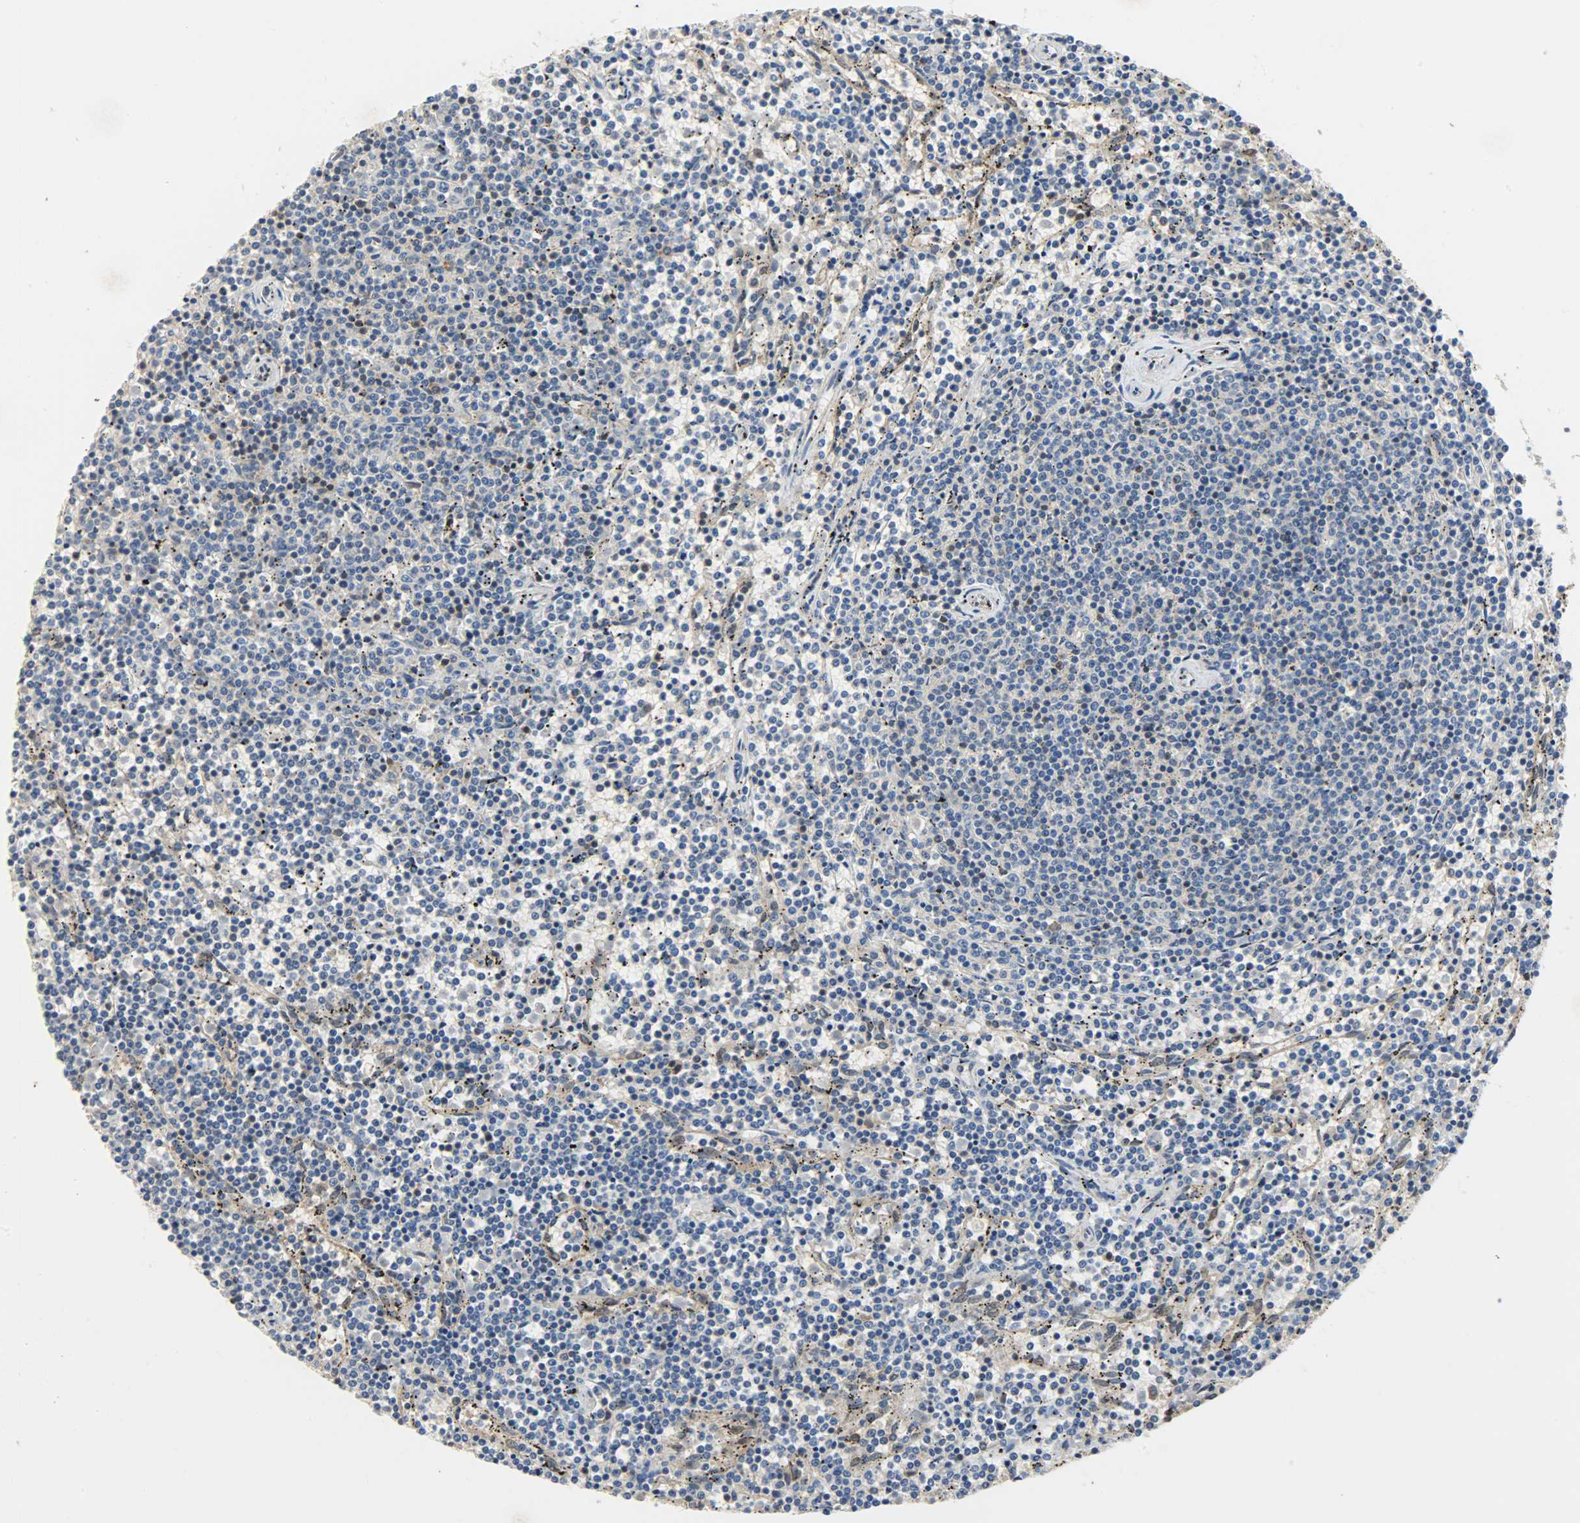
{"staining": {"intensity": "negative", "quantity": "none", "location": "none"}, "tissue": "lymphoma", "cell_type": "Tumor cells", "image_type": "cancer", "snomed": [{"axis": "morphology", "description": "Malignant lymphoma, non-Hodgkin's type, Low grade"}, {"axis": "topography", "description": "Spleen"}], "caption": "Malignant lymphoma, non-Hodgkin's type (low-grade) was stained to show a protein in brown. There is no significant staining in tumor cells.", "gene": "TRIM21", "patient": {"sex": "female", "age": 50}}